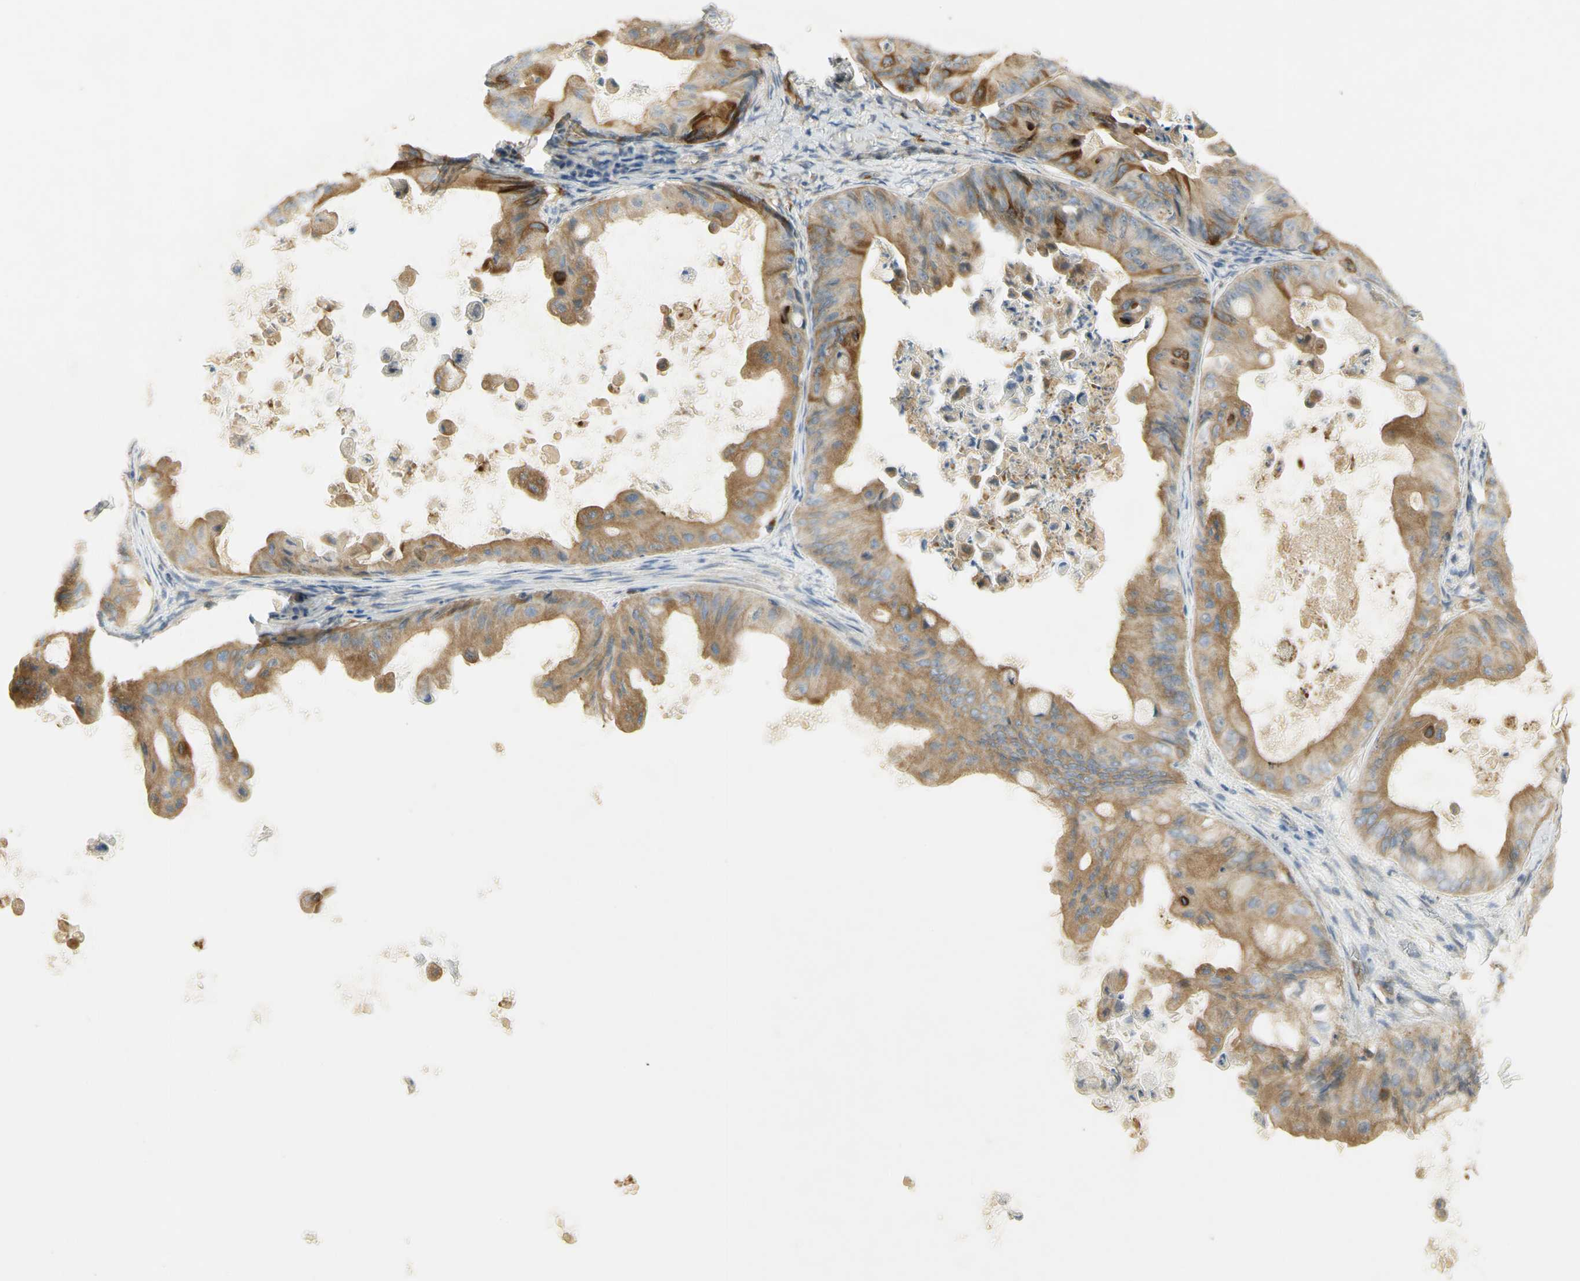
{"staining": {"intensity": "moderate", "quantity": ">75%", "location": "cytoplasmic/membranous"}, "tissue": "ovarian cancer", "cell_type": "Tumor cells", "image_type": "cancer", "snomed": [{"axis": "morphology", "description": "Cystadenocarcinoma, mucinous, NOS"}, {"axis": "topography", "description": "Ovary"}], "caption": "Immunohistochemistry (IHC) image of ovarian cancer (mucinous cystadenocarcinoma) stained for a protein (brown), which exhibits medium levels of moderate cytoplasmic/membranous expression in approximately >75% of tumor cells.", "gene": "KIF11", "patient": {"sex": "female", "age": 37}}